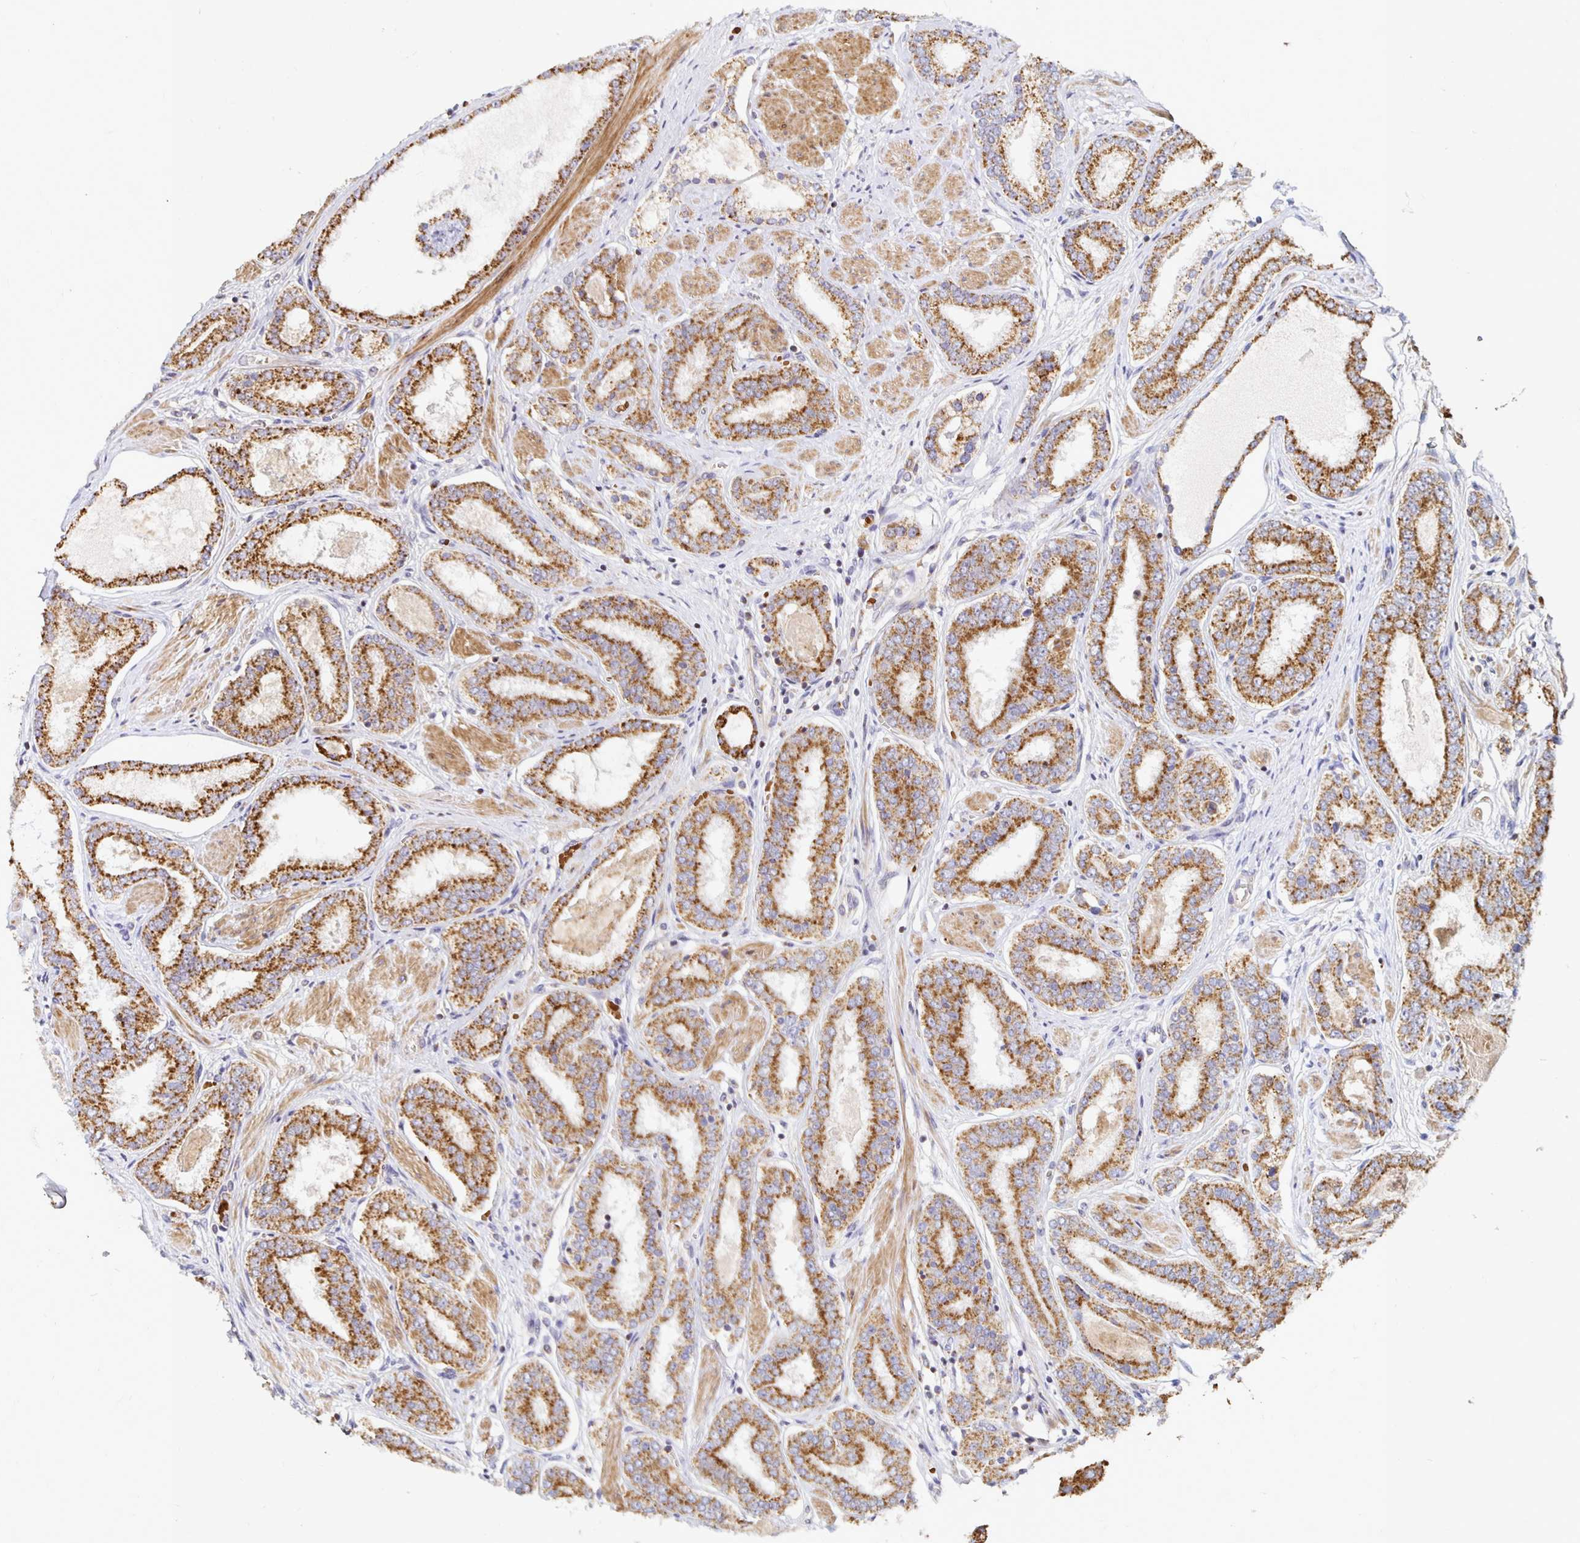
{"staining": {"intensity": "strong", "quantity": ">75%", "location": "cytoplasmic/membranous"}, "tissue": "prostate cancer", "cell_type": "Tumor cells", "image_type": "cancer", "snomed": [{"axis": "morphology", "description": "Adenocarcinoma, High grade"}, {"axis": "topography", "description": "Prostate"}], "caption": "Prostate cancer tissue exhibits strong cytoplasmic/membranous positivity in approximately >75% of tumor cells (IHC, brightfield microscopy, high magnification).", "gene": "MRPL28", "patient": {"sex": "male", "age": 63}}